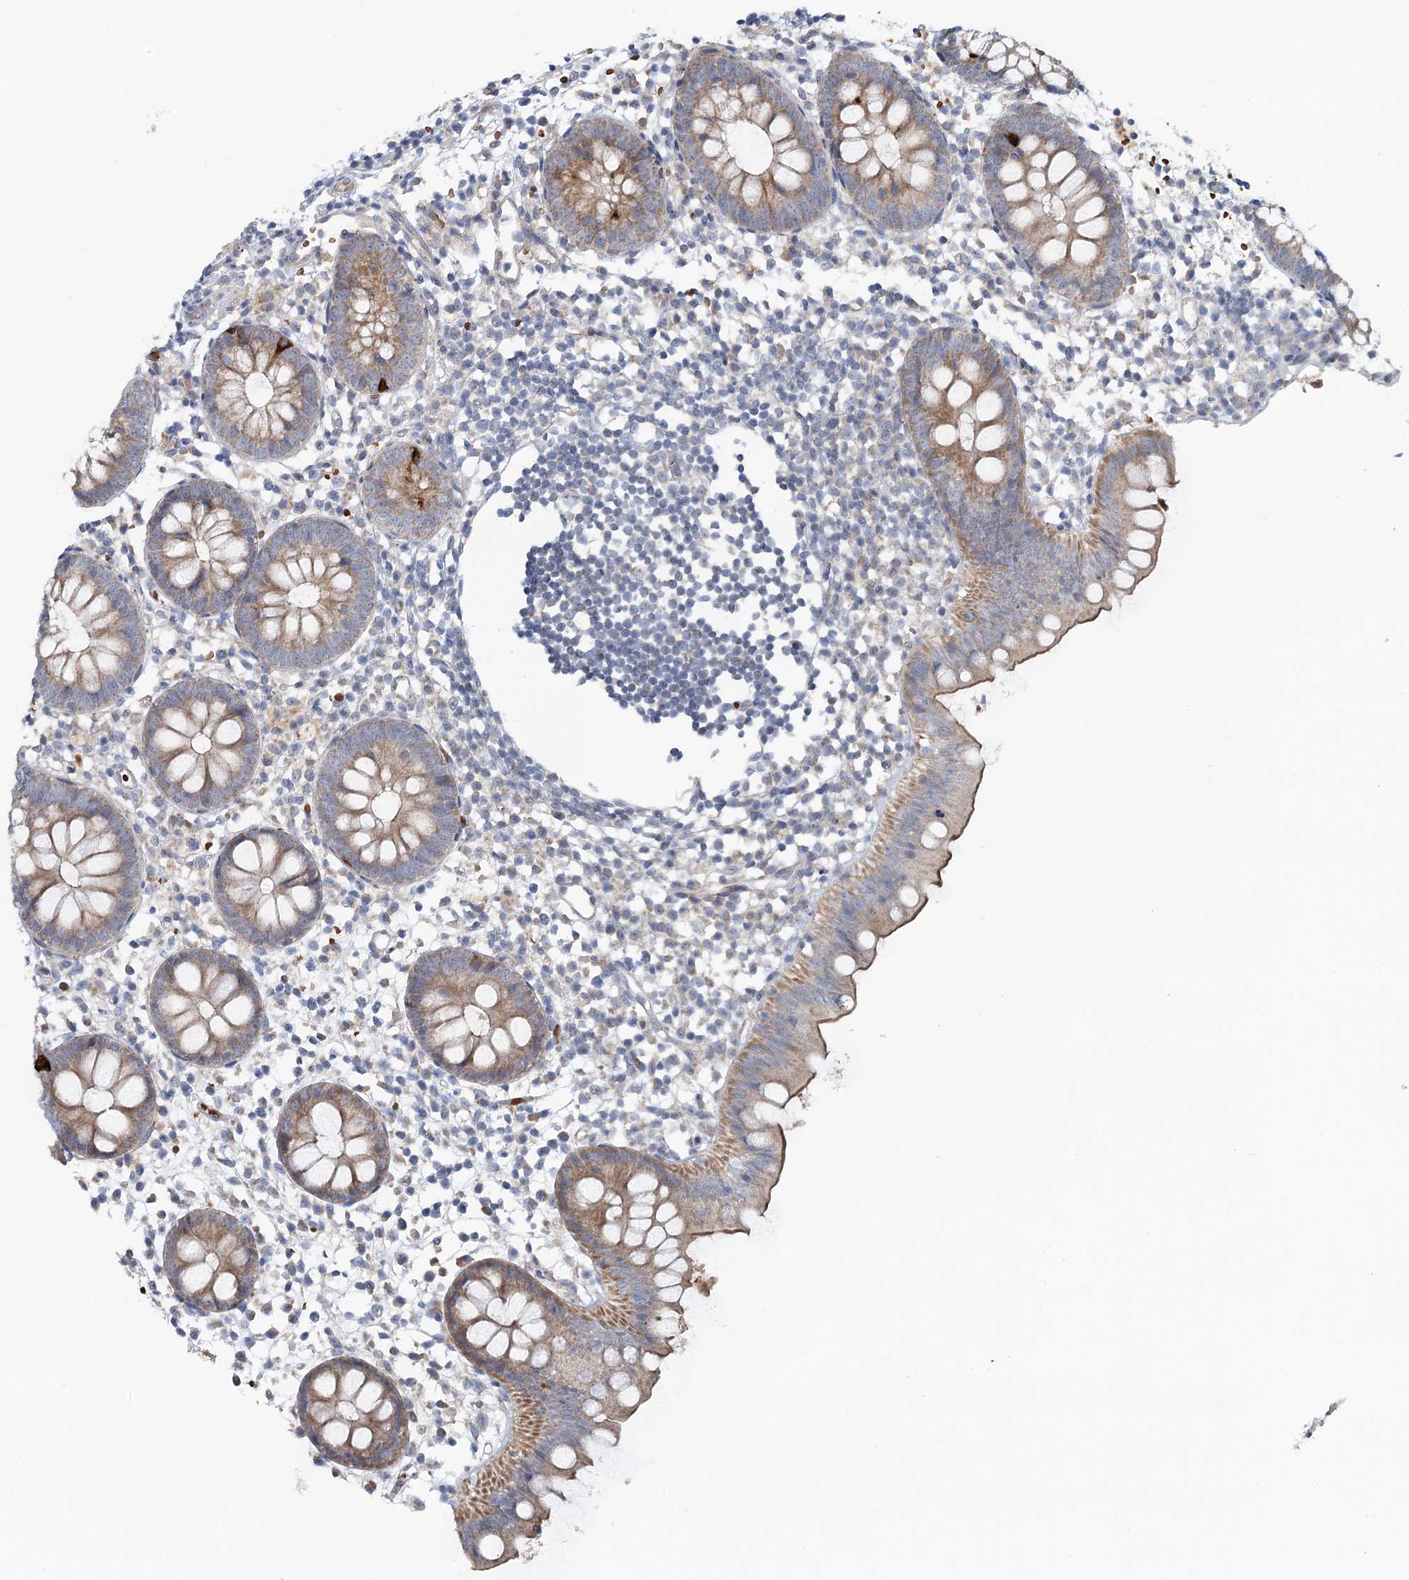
{"staining": {"intensity": "moderate", "quantity": ">75%", "location": "cytoplasmic/membranous"}, "tissue": "appendix", "cell_type": "Glandular cells", "image_type": "normal", "snomed": [{"axis": "morphology", "description": "Normal tissue, NOS"}, {"axis": "topography", "description": "Appendix"}], "caption": "Immunohistochemical staining of benign human appendix demonstrates medium levels of moderate cytoplasmic/membranous expression in approximately >75% of glandular cells. (DAB (3,3'-diaminobenzidine) = brown stain, brightfield microscopy at high magnification).", "gene": "CIB4", "patient": {"sex": "female", "age": 20}}